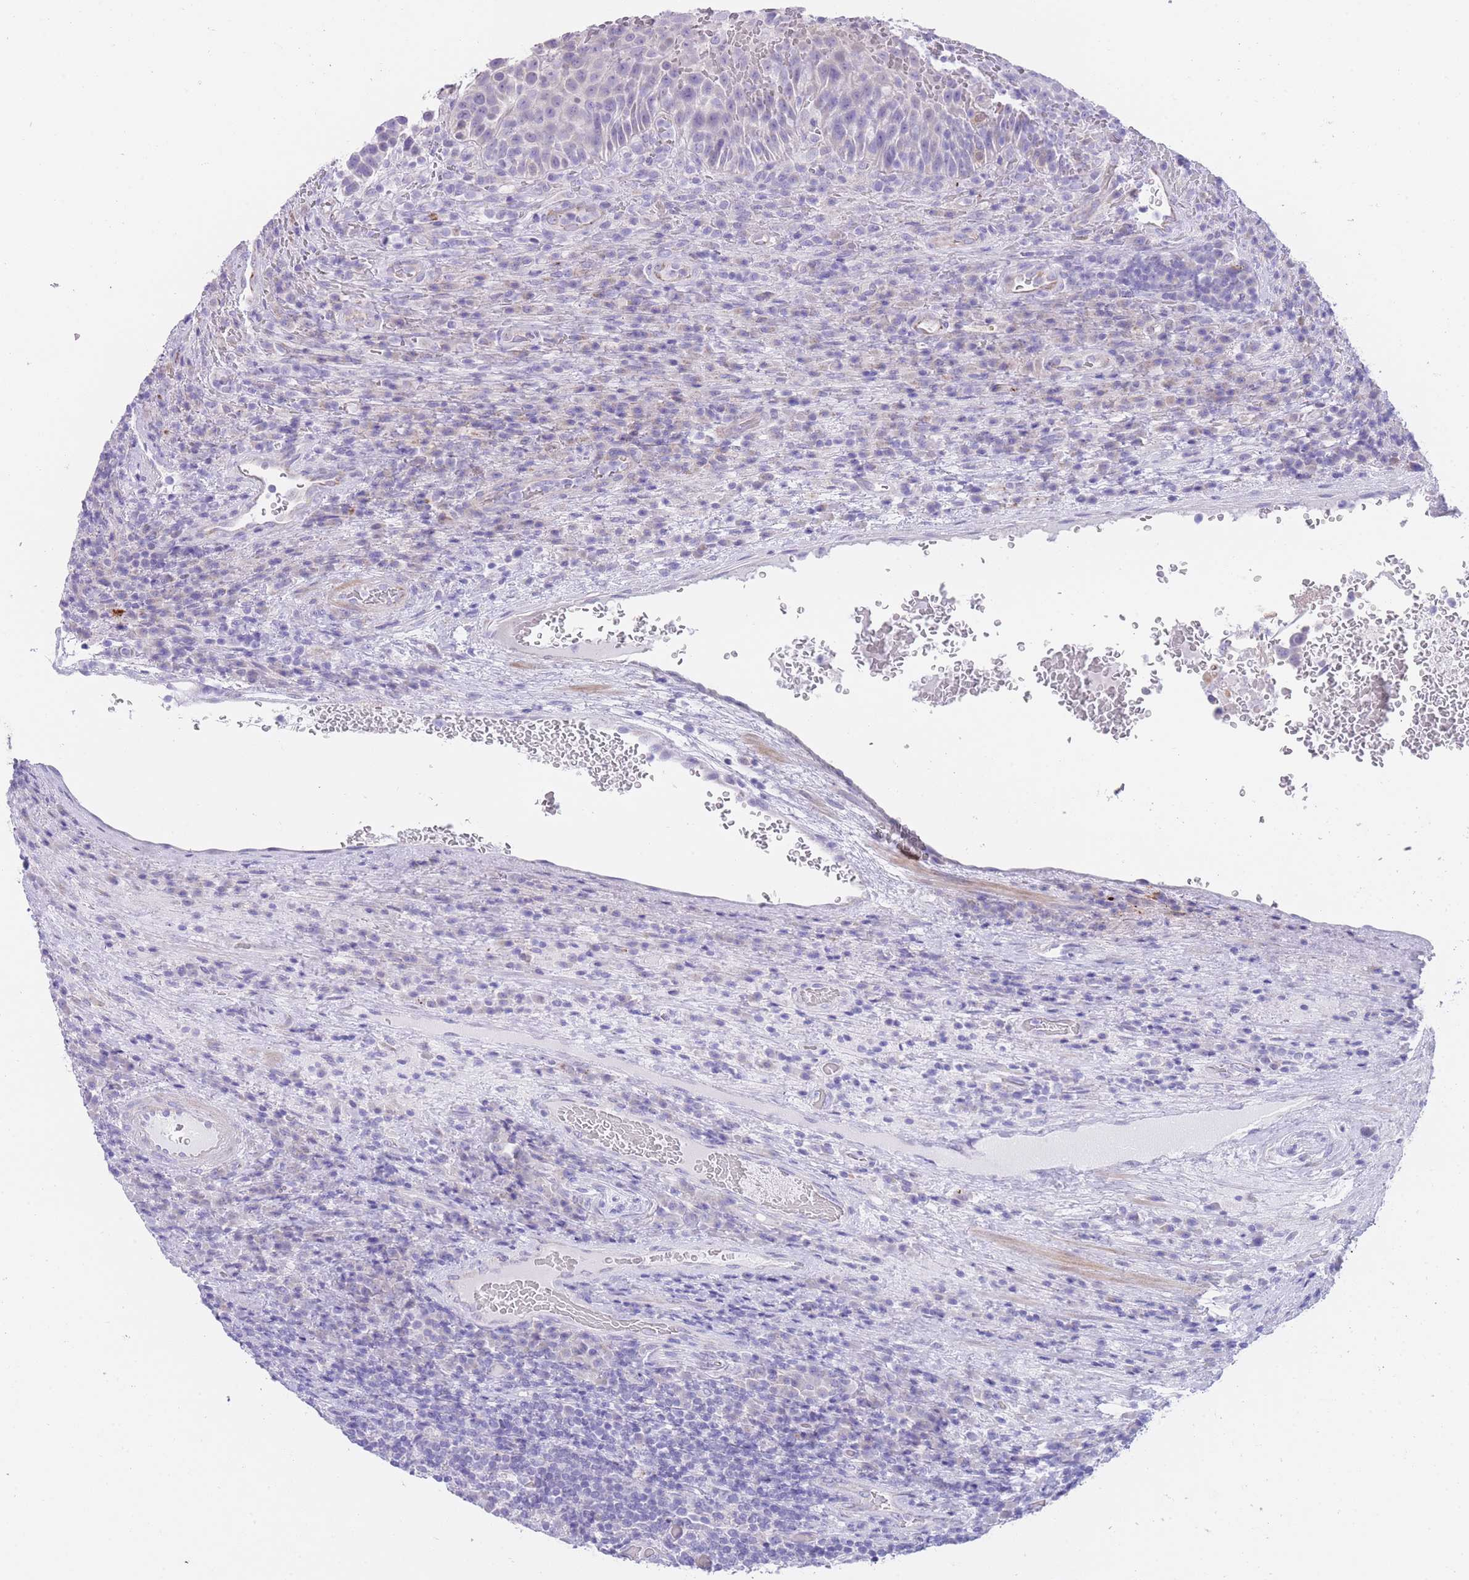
{"staining": {"intensity": "negative", "quantity": "none", "location": "none"}, "tissue": "urothelial cancer", "cell_type": "Tumor cells", "image_type": "cancer", "snomed": [{"axis": "morphology", "description": "Urothelial carcinoma, High grade"}, {"axis": "topography", "description": "Urinary bladder"}], "caption": "Tumor cells show no significant protein expression in high-grade urothelial carcinoma. (Brightfield microscopy of DAB (3,3'-diaminobenzidine) IHC at high magnification).", "gene": "QTRT1", "patient": {"sex": "female", "age": 63}}